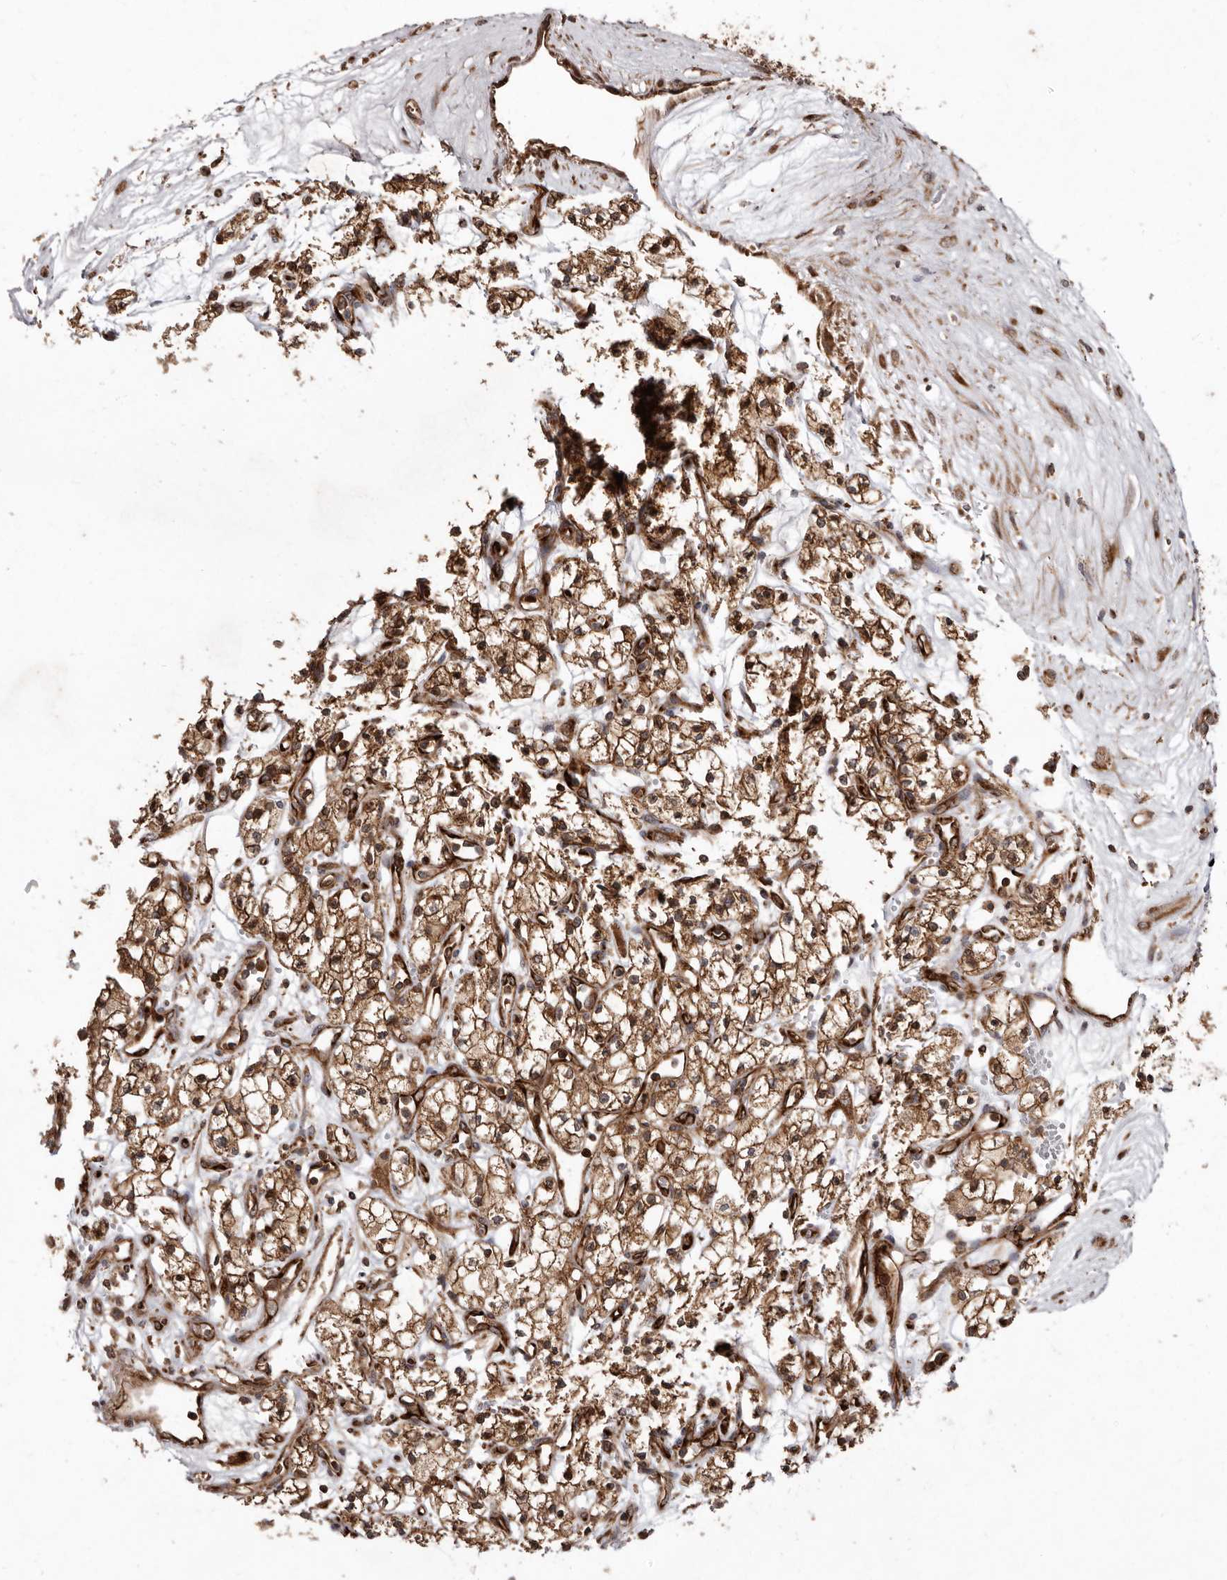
{"staining": {"intensity": "moderate", "quantity": ">75%", "location": "cytoplasmic/membranous,nuclear"}, "tissue": "renal cancer", "cell_type": "Tumor cells", "image_type": "cancer", "snomed": [{"axis": "morphology", "description": "Adenocarcinoma, NOS"}, {"axis": "topography", "description": "Kidney"}], "caption": "Immunohistochemical staining of renal cancer (adenocarcinoma) exhibits medium levels of moderate cytoplasmic/membranous and nuclear expression in about >75% of tumor cells.", "gene": "FLAD1", "patient": {"sex": "male", "age": 59}}